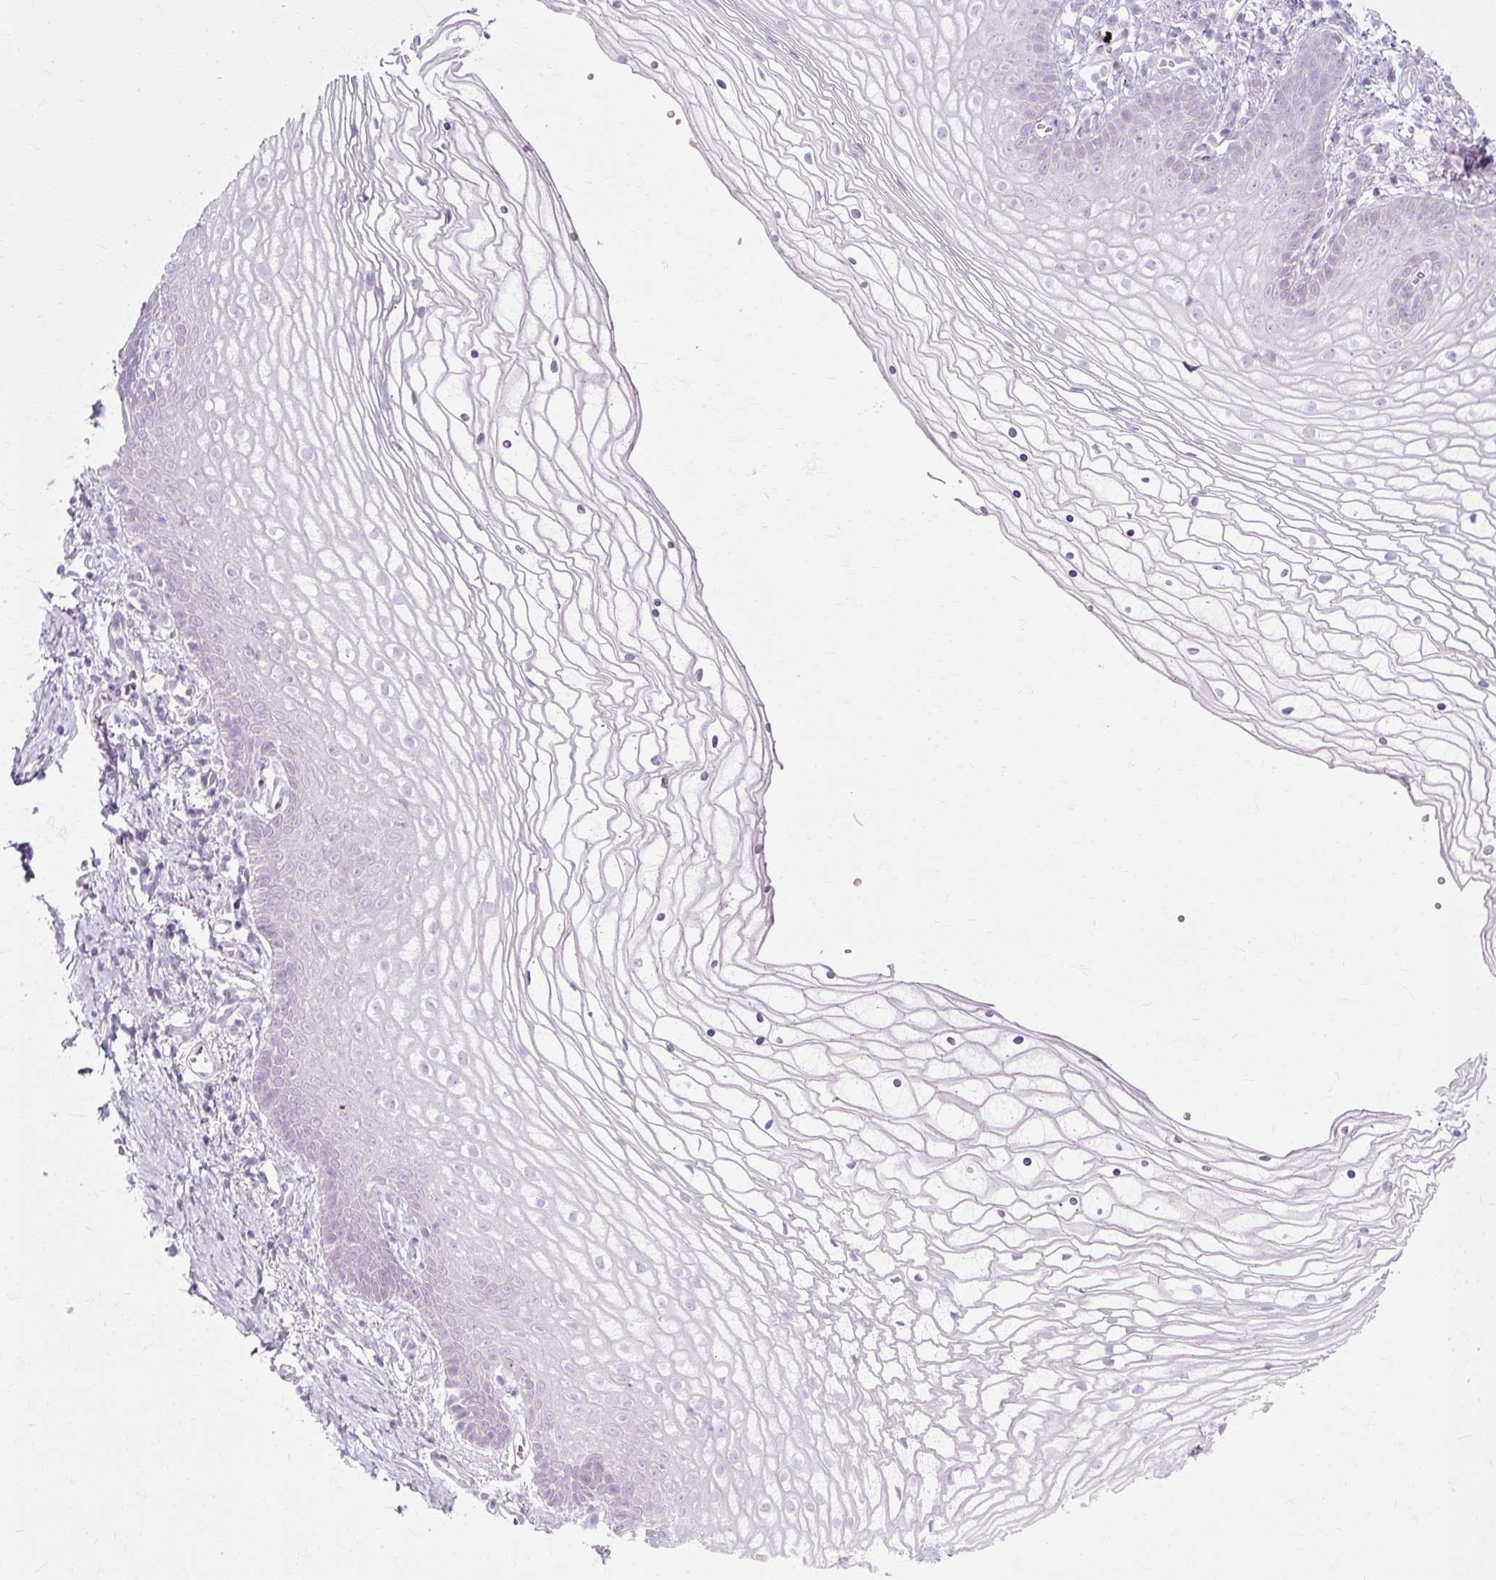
{"staining": {"intensity": "negative", "quantity": "none", "location": "none"}, "tissue": "vagina", "cell_type": "Squamous epithelial cells", "image_type": "normal", "snomed": [{"axis": "morphology", "description": "Normal tissue, NOS"}, {"axis": "topography", "description": "Vagina"}], "caption": "Immunohistochemistry histopathology image of benign human vagina stained for a protein (brown), which reveals no positivity in squamous epithelial cells.", "gene": "HSD11B1", "patient": {"sex": "female", "age": 56}}